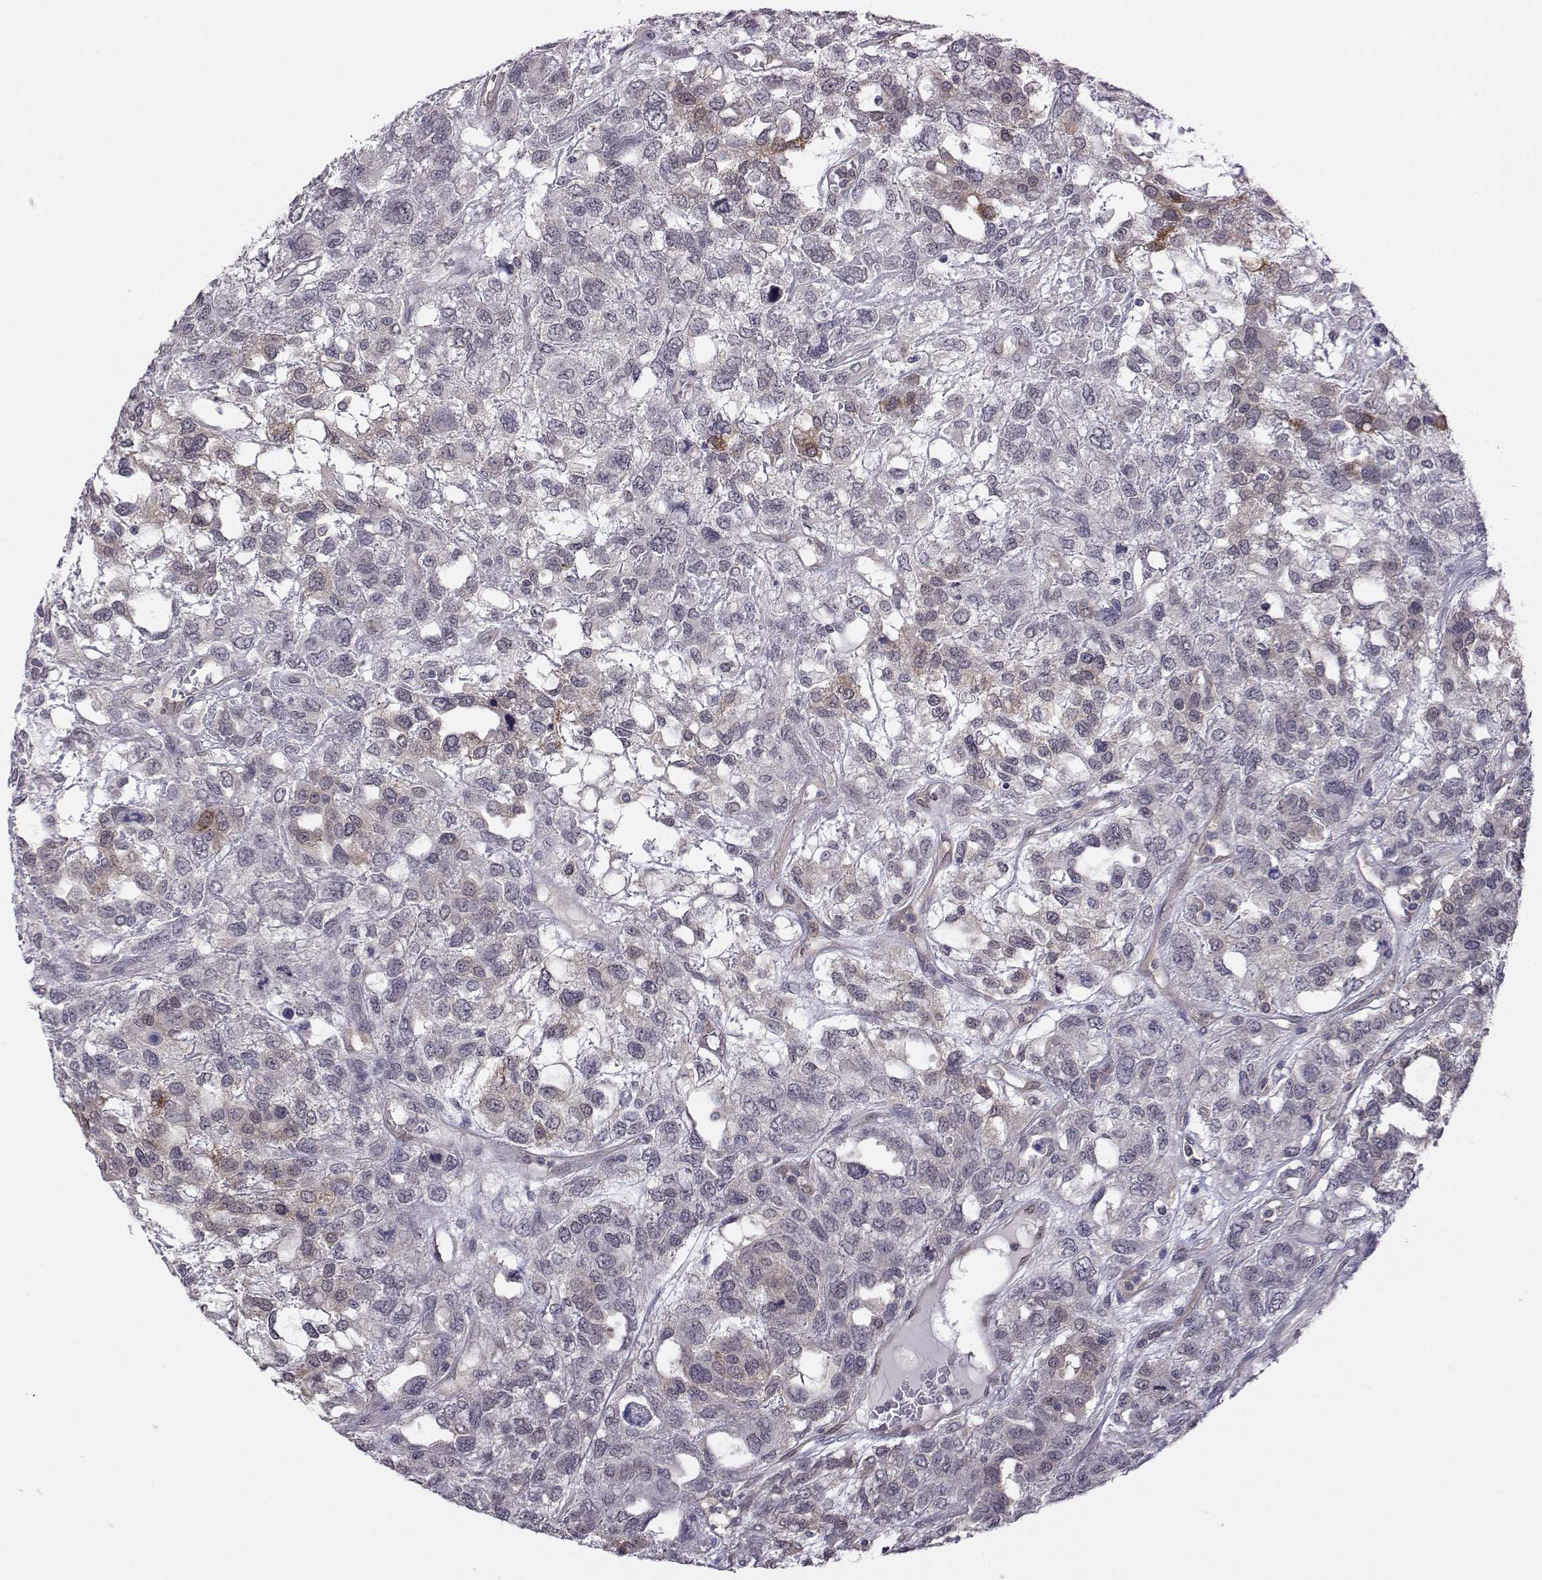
{"staining": {"intensity": "weak", "quantity": "<25%", "location": "cytoplasmic/membranous"}, "tissue": "testis cancer", "cell_type": "Tumor cells", "image_type": "cancer", "snomed": [{"axis": "morphology", "description": "Seminoma, NOS"}, {"axis": "topography", "description": "Testis"}], "caption": "High power microscopy photomicrograph of an IHC histopathology image of seminoma (testis), revealing no significant expression in tumor cells.", "gene": "KIF13B", "patient": {"sex": "male", "age": 52}}